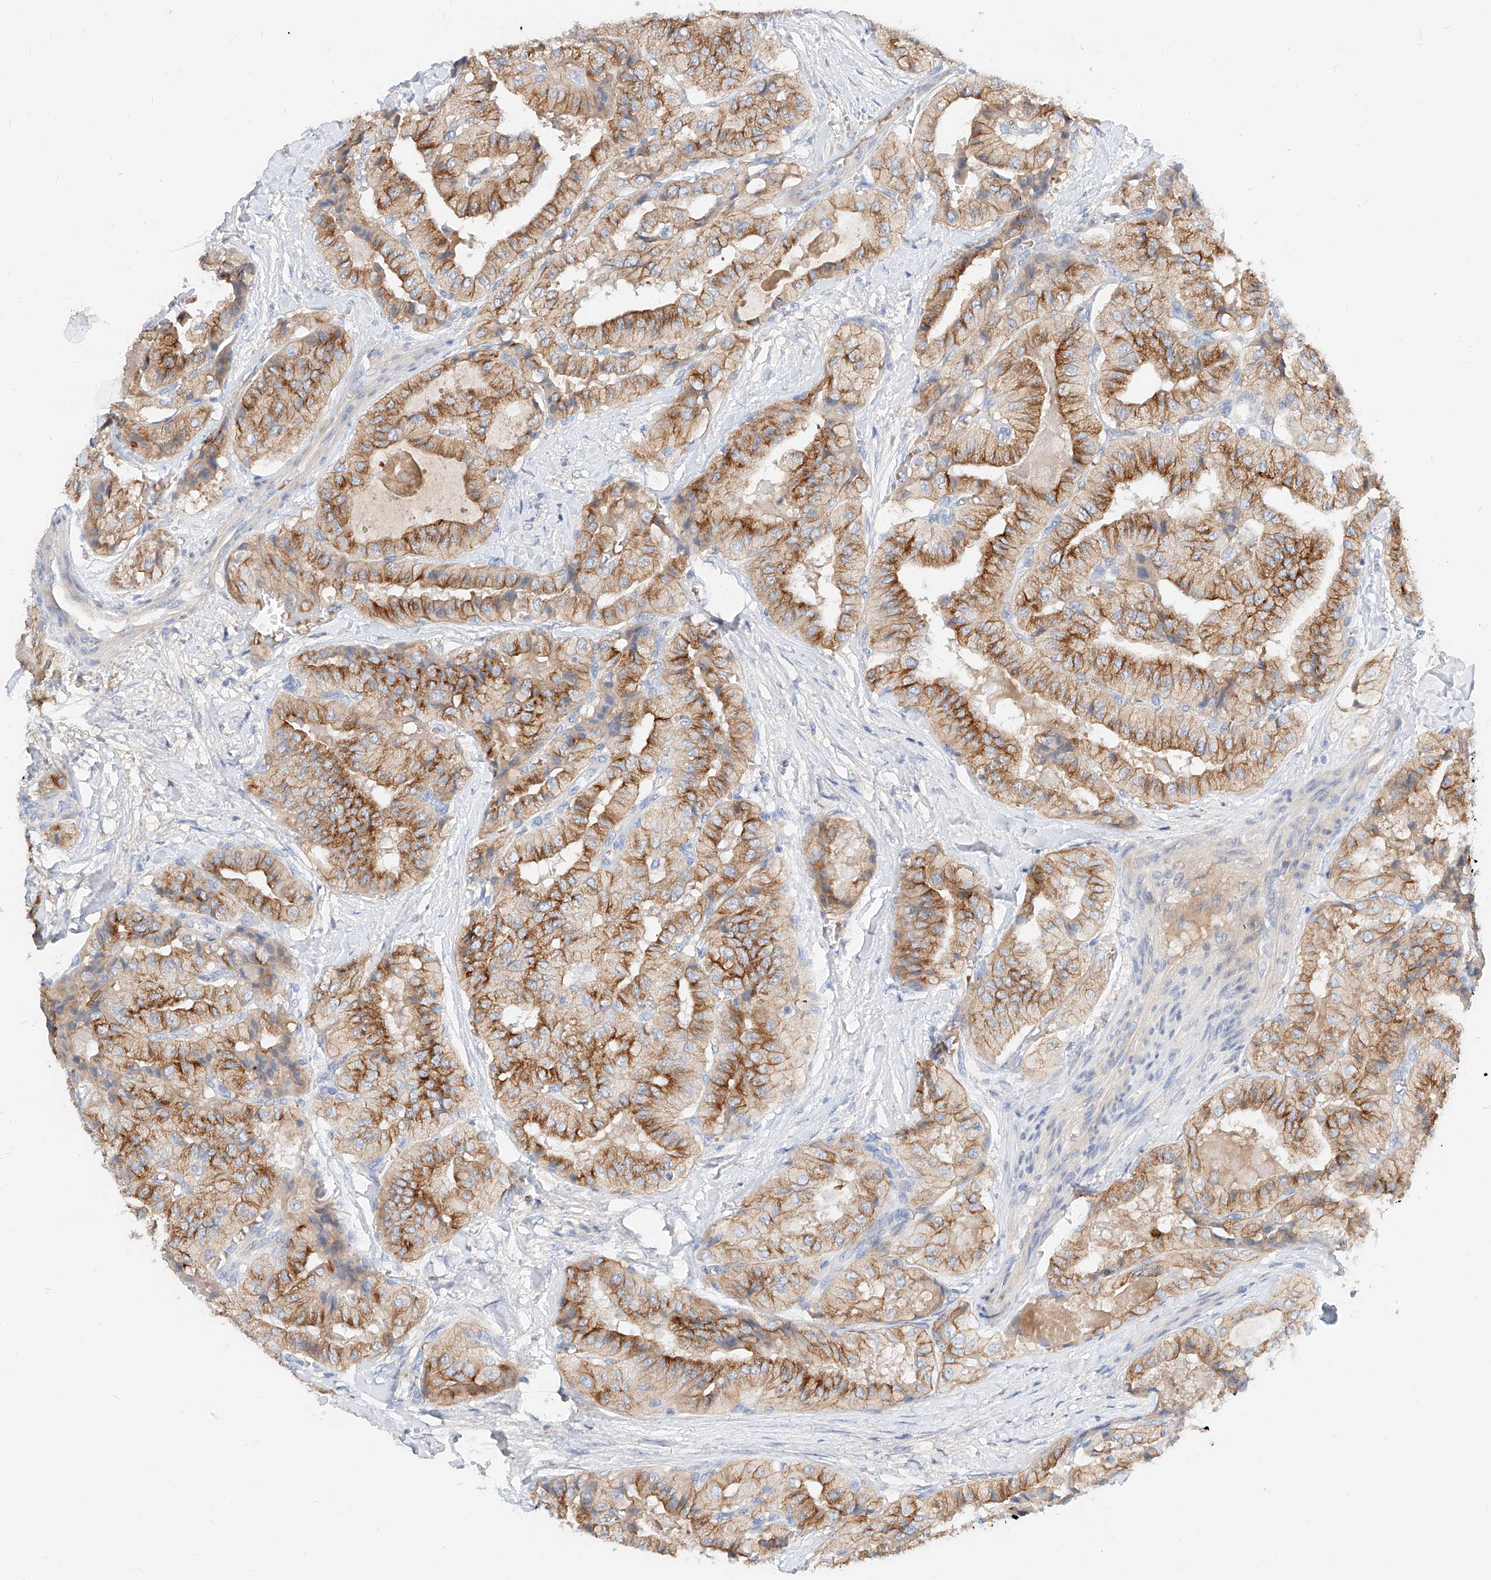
{"staining": {"intensity": "moderate", "quantity": ">75%", "location": "cytoplasmic/membranous"}, "tissue": "thyroid cancer", "cell_type": "Tumor cells", "image_type": "cancer", "snomed": [{"axis": "morphology", "description": "Papillary adenocarcinoma, NOS"}, {"axis": "topography", "description": "Thyroid gland"}], "caption": "Human papillary adenocarcinoma (thyroid) stained with a brown dye displays moderate cytoplasmic/membranous positive positivity in approximately >75% of tumor cells.", "gene": "MAP7", "patient": {"sex": "female", "age": 59}}